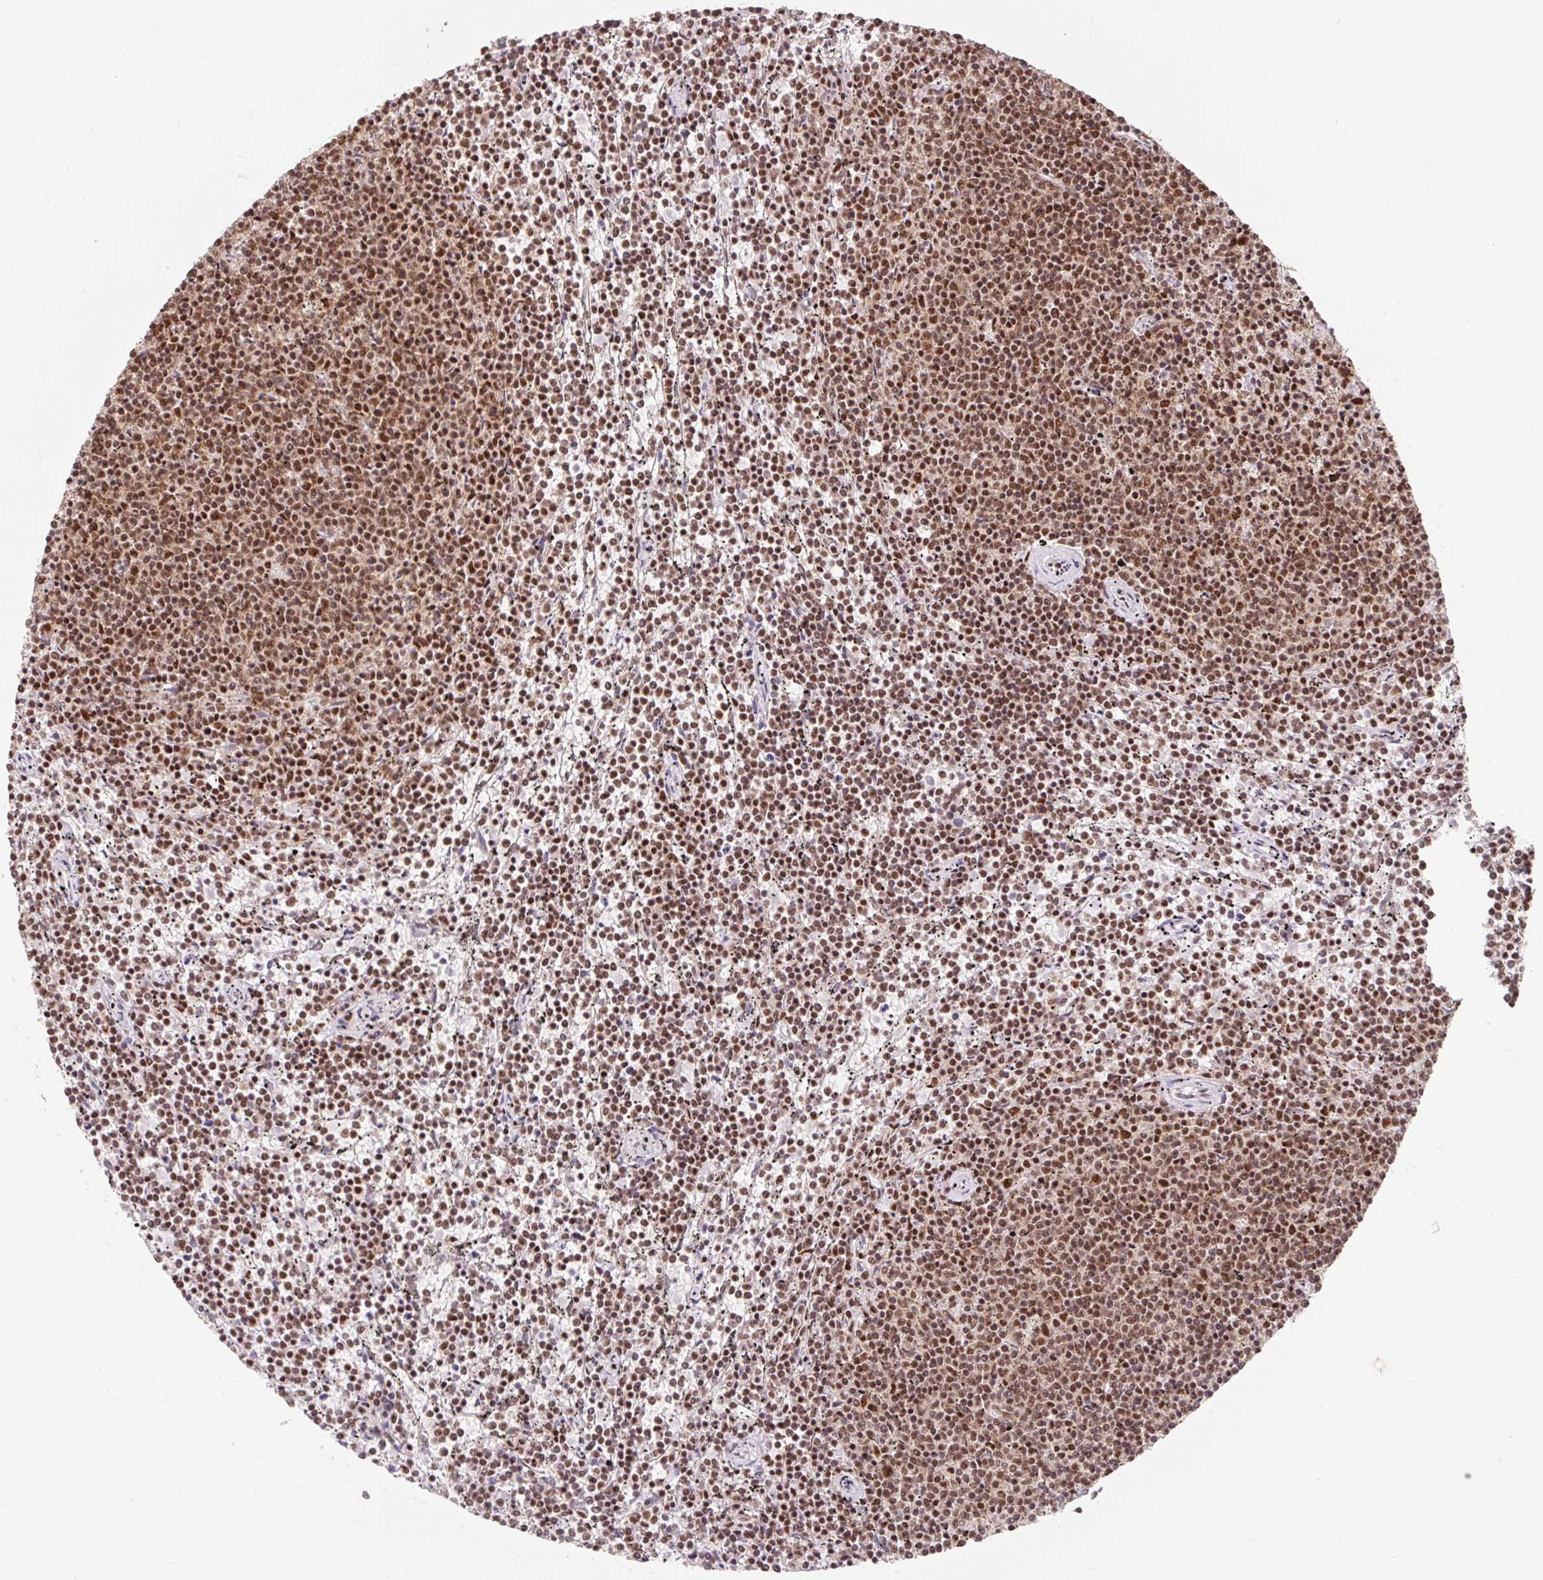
{"staining": {"intensity": "moderate", "quantity": ">75%", "location": "nuclear"}, "tissue": "lymphoma", "cell_type": "Tumor cells", "image_type": "cancer", "snomed": [{"axis": "morphology", "description": "Malignant lymphoma, non-Hodgkin's type, Low grade"}, {"axis": "topography", "description": "Spleen"}], "caption": "Brown immunohistochemical staining in lymphoma exhibits moderate nuclear staining in approximately >75% of tumor cells.", "gene": "SRSF10", "patient": {"sex": "female", "age": 50}}